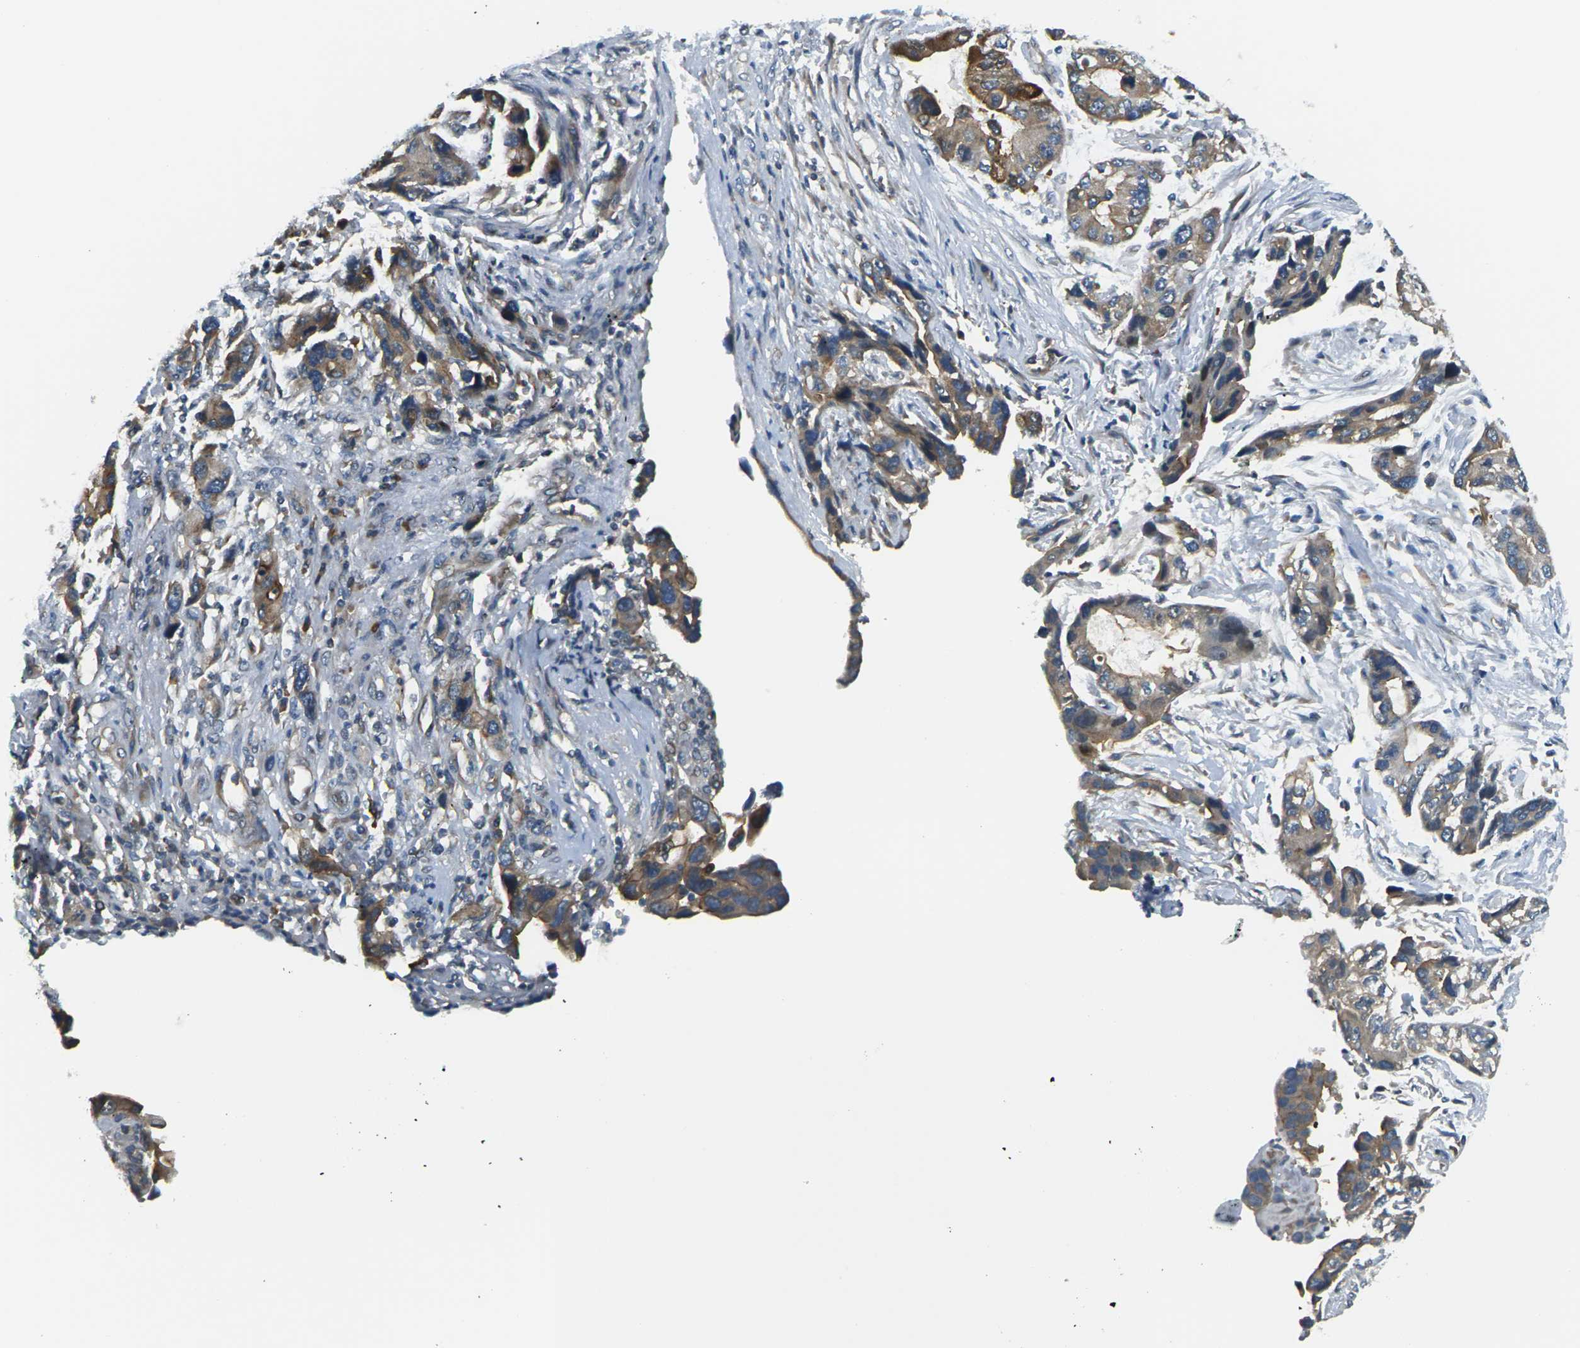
{"staining": {"intensity": "moderate", "quantity": ">75%", "location": "cytoplasmic/membranous"}, "tissue": "stomach cancer", "cell_type": "Tumor cells", "image_type": "cancer", "snomed": [{"axis": "morphology", "description": "Adenocarcinoma, NOS"}, {"axis": "topography", "description": "Stomach, lower"}], "caption": "Protein staining of stomach adenocarcinoma tissue displays moderate cytoplasmic/membranous staining in about >75% of tumor cells.", "gene": "SLC13A3", "patient": {"sex": "female", "age": 93}}